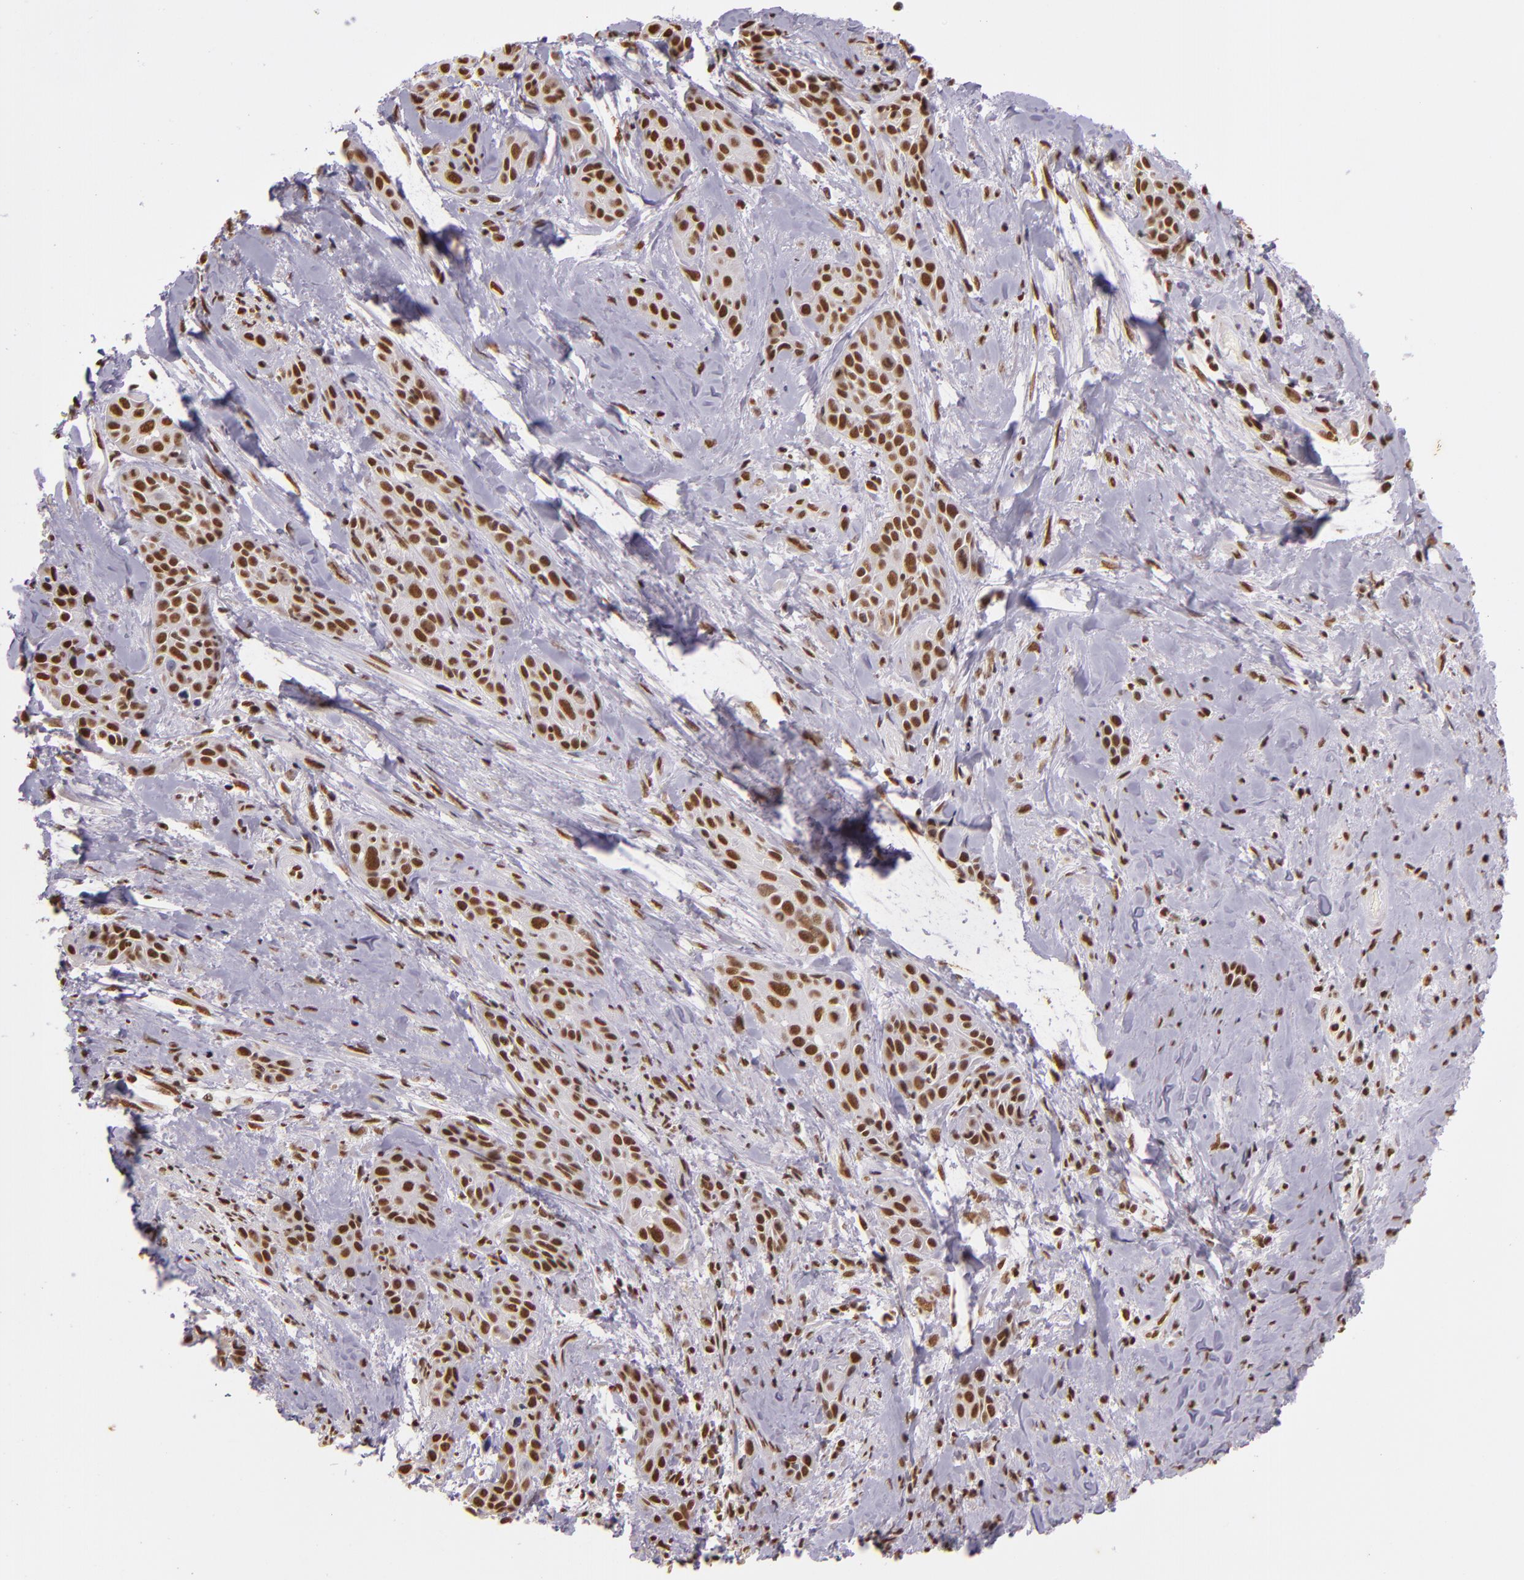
{"staining": {"intensity": "moderate", "quantity": ">75%", "location": "nuclear"}, "tissue": "skin cancer", "cell_type": "Tumor cells", "image_type": "cancer", "snomed": [{"axis": "morphology", "description": "Squamous cell carcinoma, NOS"}, {"axis": "topography", "description": "Skin"}, {"axis": "topography", "description": "Anal"}], "caption": "Immunohistochemical staining of human squamous cell carcinoma (skin) displays moderate nuclear protein expression in approximately >75% of tumor cells.", "gene": "USF1", "patient": {"sex": "male", "age": 64}}